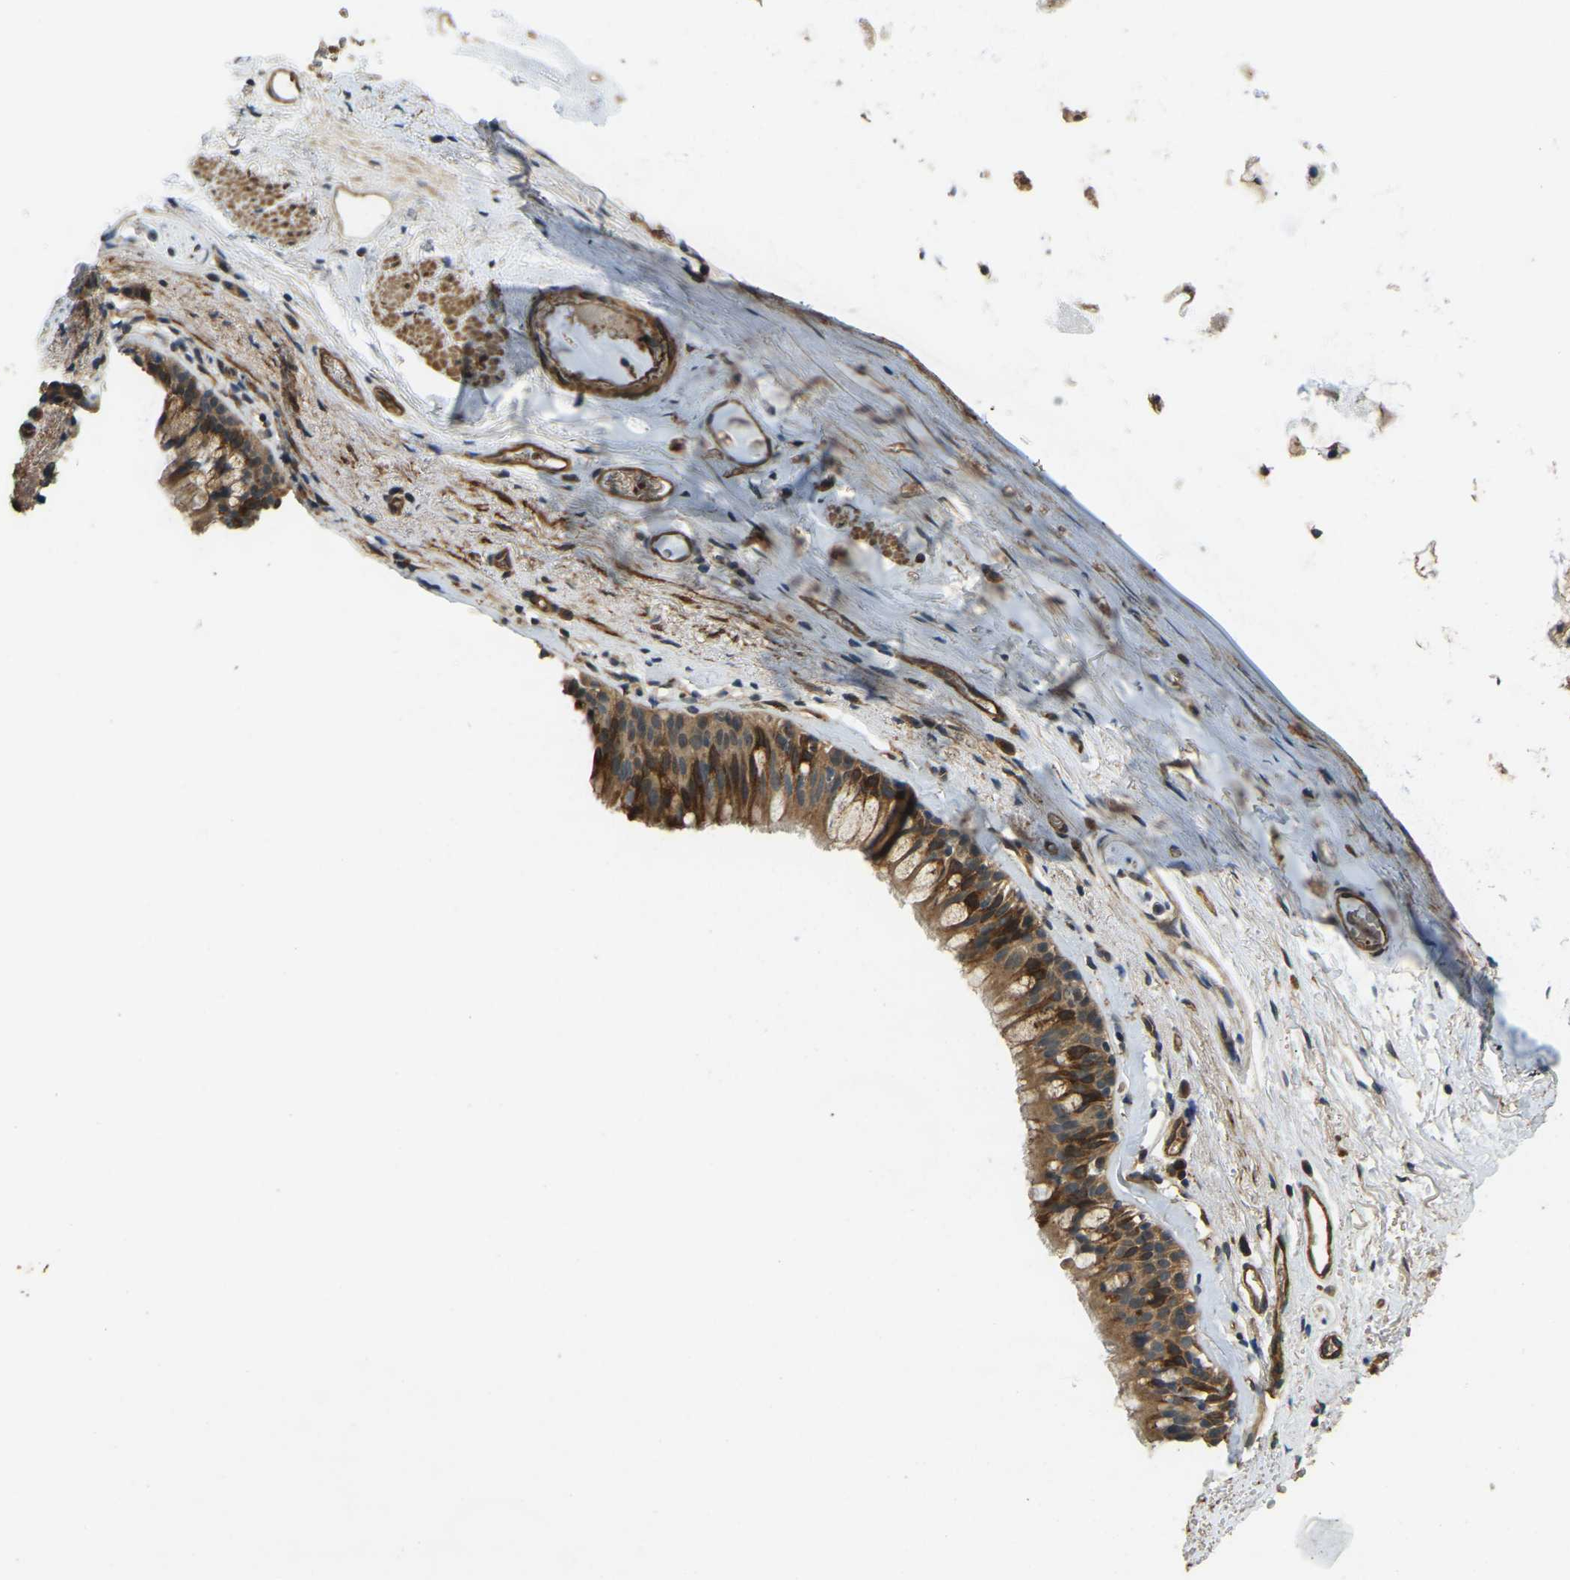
{"staining": {"intensity": "moderate", "quantity": ">75%", "location": "cytoplasmic/membranous"}, "tissue": "bronchus", "cell_type": "Respiratory epithelial cells", "image_type": "normal", "snomed": [{"axis": "morphology", "description": "Normal tissue, NOS"}, {"axis": "topography", "description": "Cartilage tissue"}, {"axis": "topography", "description": "Bronchus"}], "caption": "A high-resolution photomicrograph shows IHC staining of benign bronchus, which reveals moderate cytoplasmic/membranous staining in about >75% of respiratory epithelial cells.", "gene": "ERGIC1", "patient": {"sex": "female", "age": 53}}